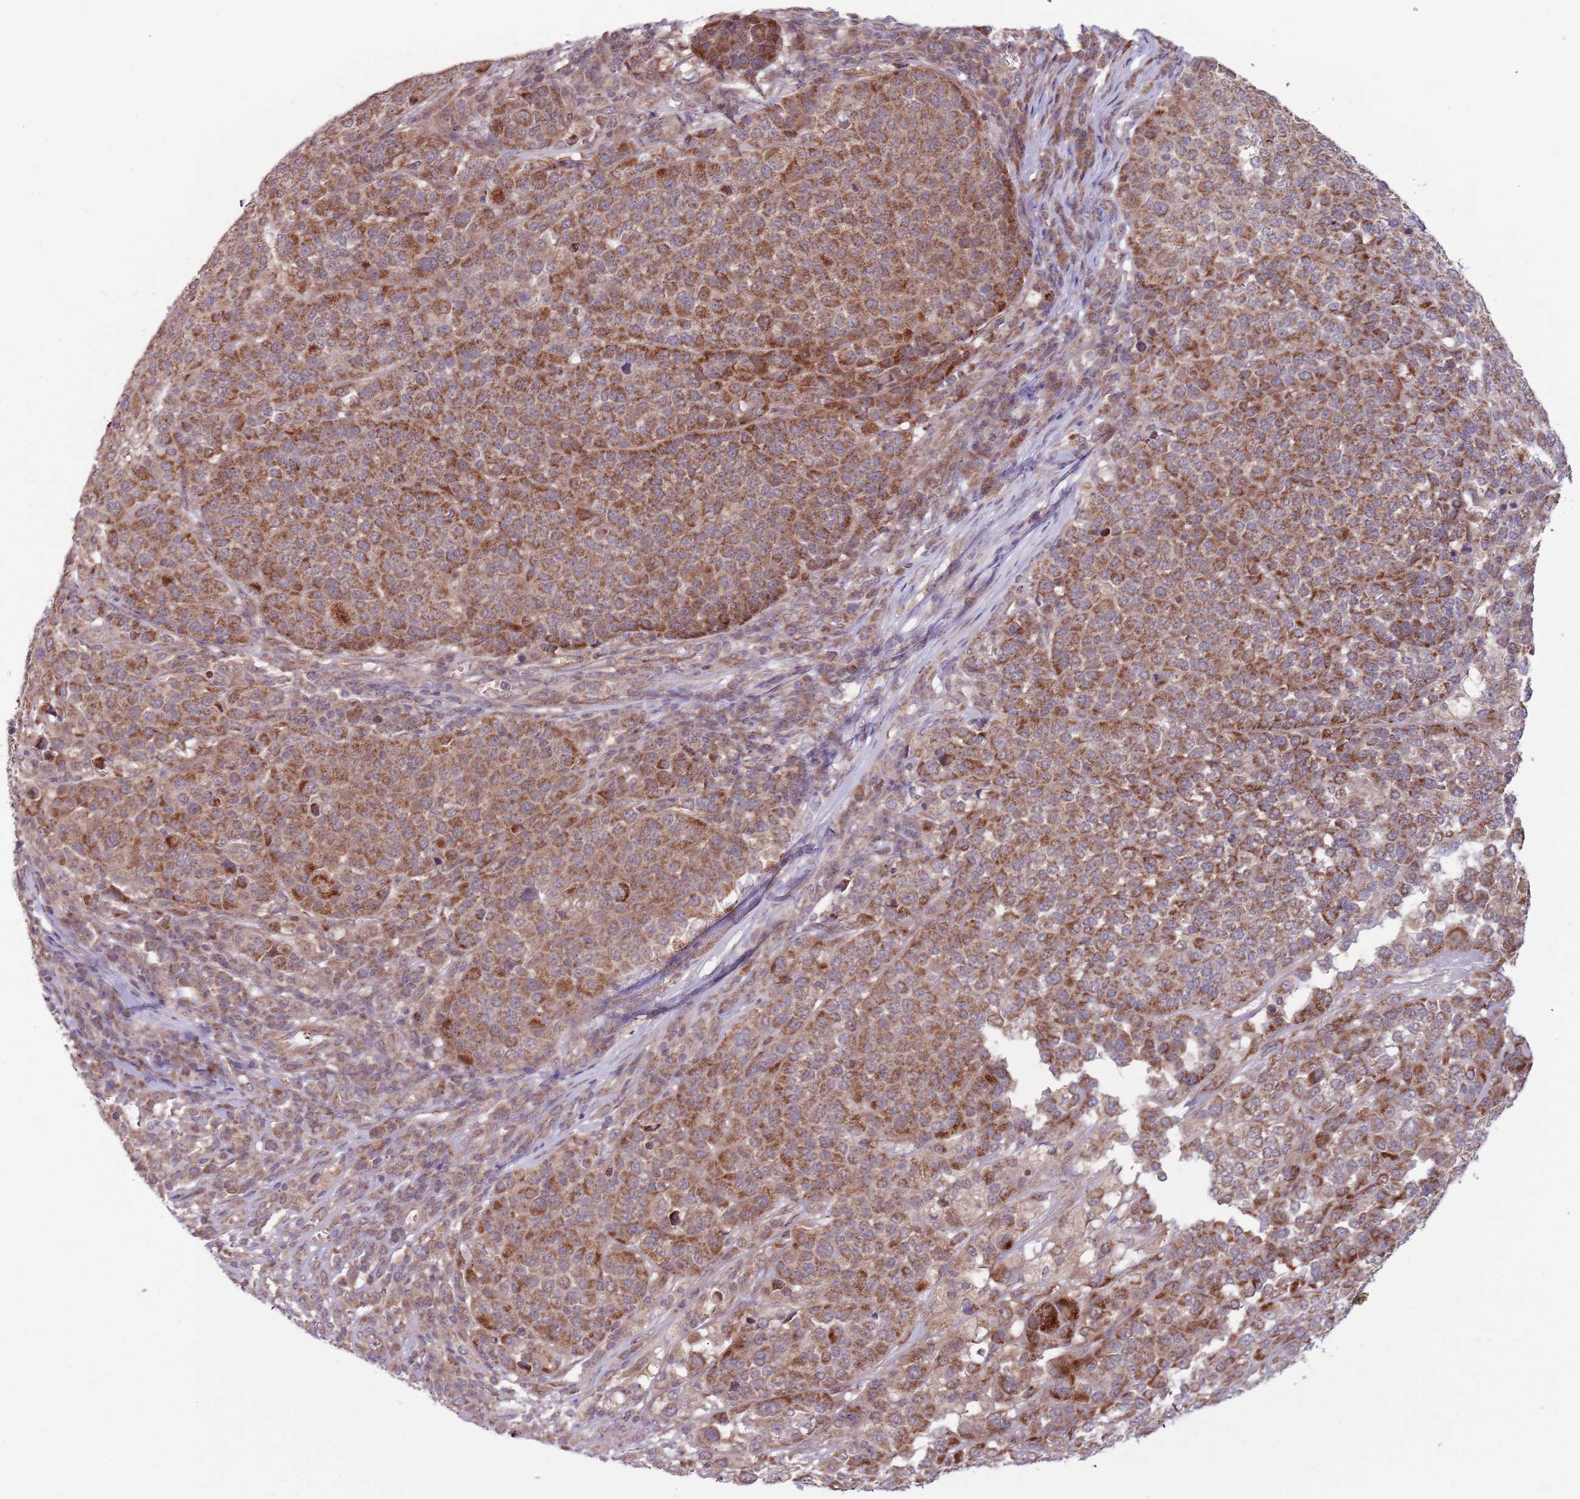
{"staining": {"intensity": "moderate", "quantity": ">75%", "location": "cytoplasmic/membranous"}, "tissue": "melanoma", "cell_type": "Tumor cells", "image_type": "cancer", "snomed": [{"axis": "morphology", "description": "Malignant melanoma, Metastatic site"}, {"axis": "topography", "description": "Lymph node"}], "caption": "This image demonstrates immunohistochemistry (IHC) staining of human malignant melanoma (metastatic site), with medium moderate cytoplasmic/membranous expression in about >75% of tumor cells.", "gene": "RNF181", "patient": {"sex": "male", "age": 44}}